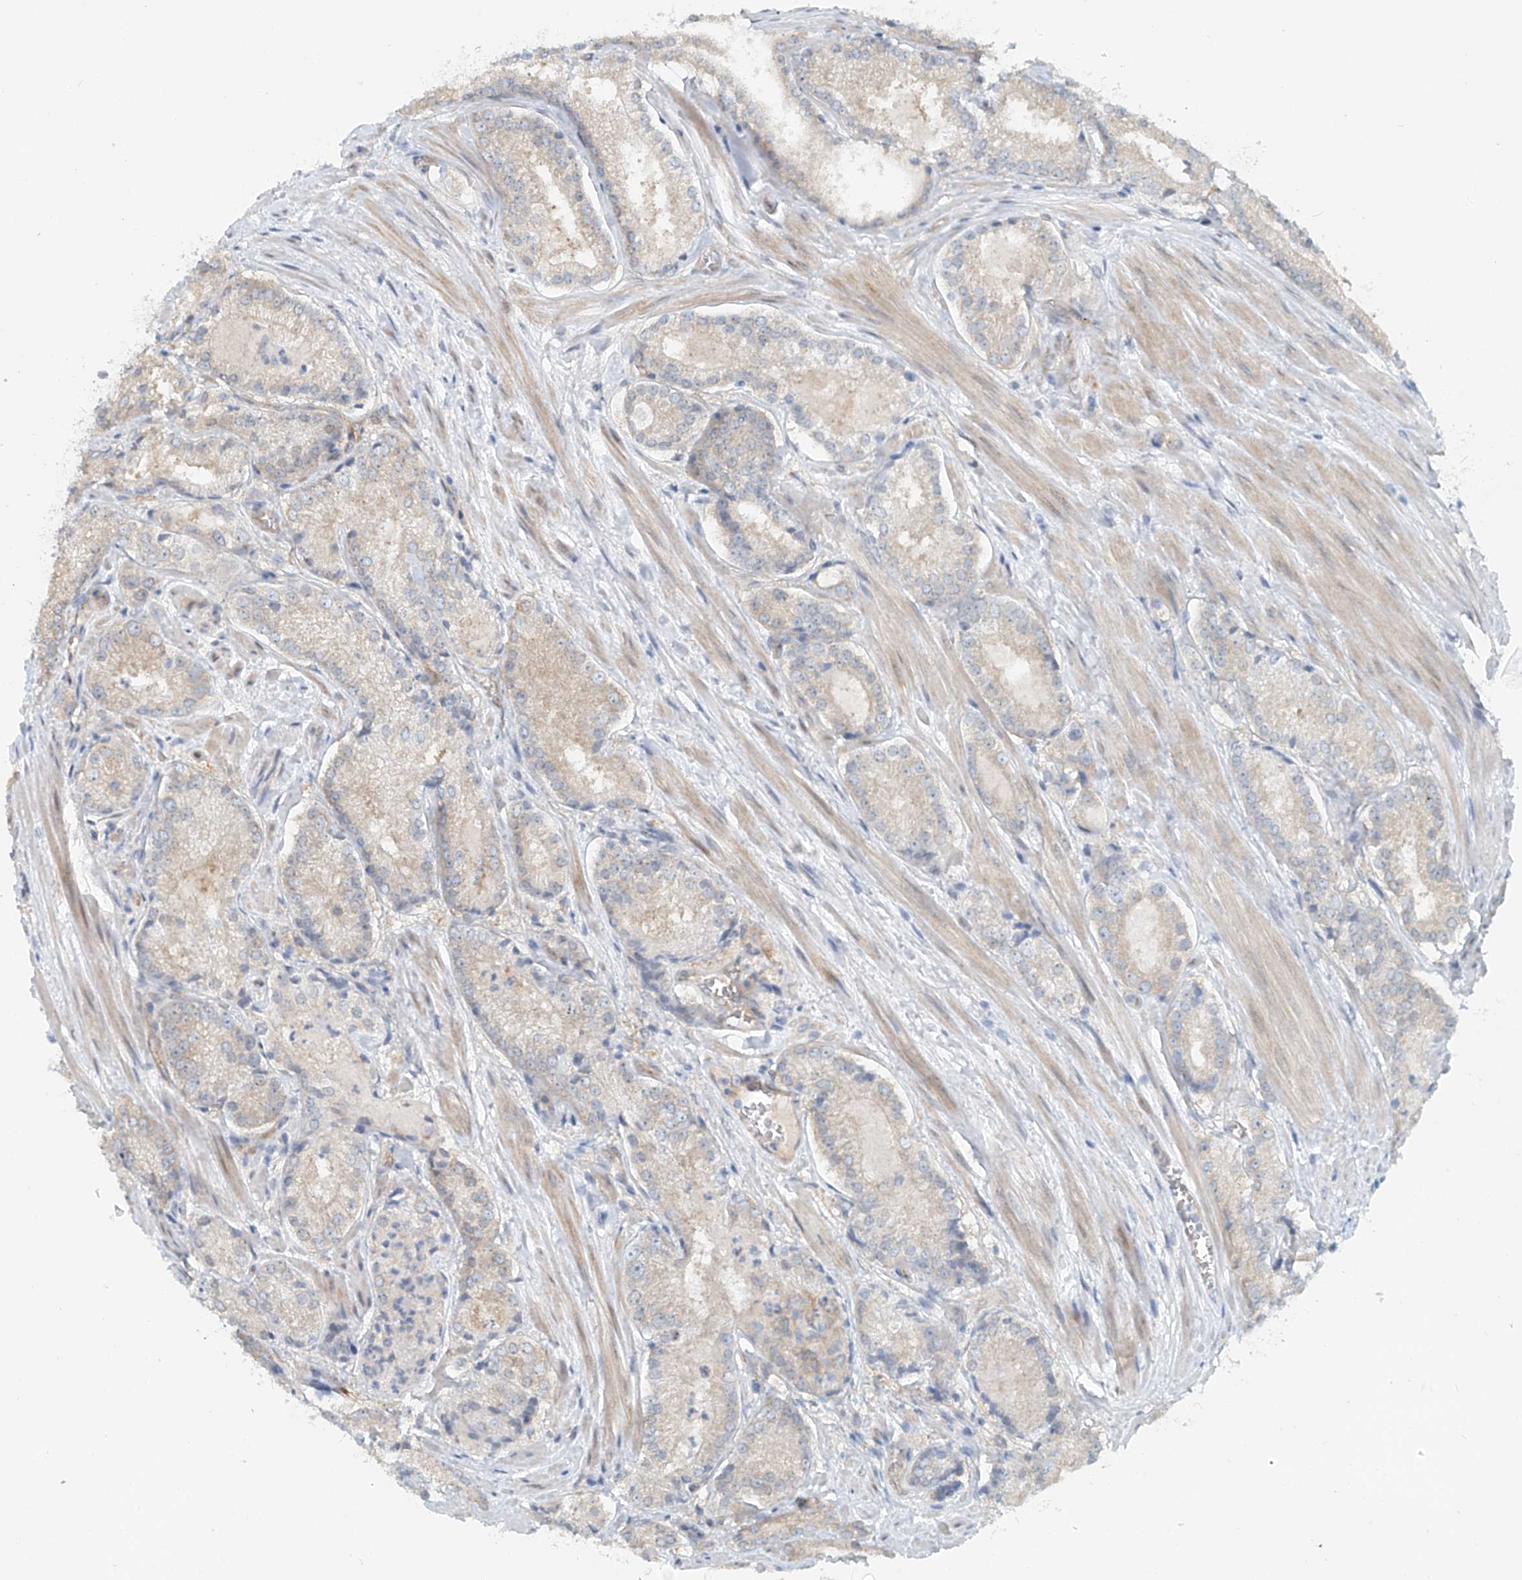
{"staining": {"intensity": "negative", "quantity": "none", "location": "none"}, "tissue": "prostate cancer", "cell_type": "Tumor cells", "image_type": "cancer", "snomed": [{"axis": "morphology", "description": "Adenocarcinoma, Low grade"}, {"axis": "topography", "description": "Prostate"}], "caption": "IHC photomicrograph of neoplastic tissue: human prostate cancer (adenocarcinoma (low-grade)) stained with DAB (3,3'-diaminobenzidine) reveals no significant protein expression in tumor cells. The staining was performed using DAB (3,3'-diaminobenzidine) to visualize the protein expression in brown, while the nuclei were stained in blue with hematoxylin (Magnification: 20x).", "gene": "SASH1", "patient": {"sex": "male", "age": 54}}